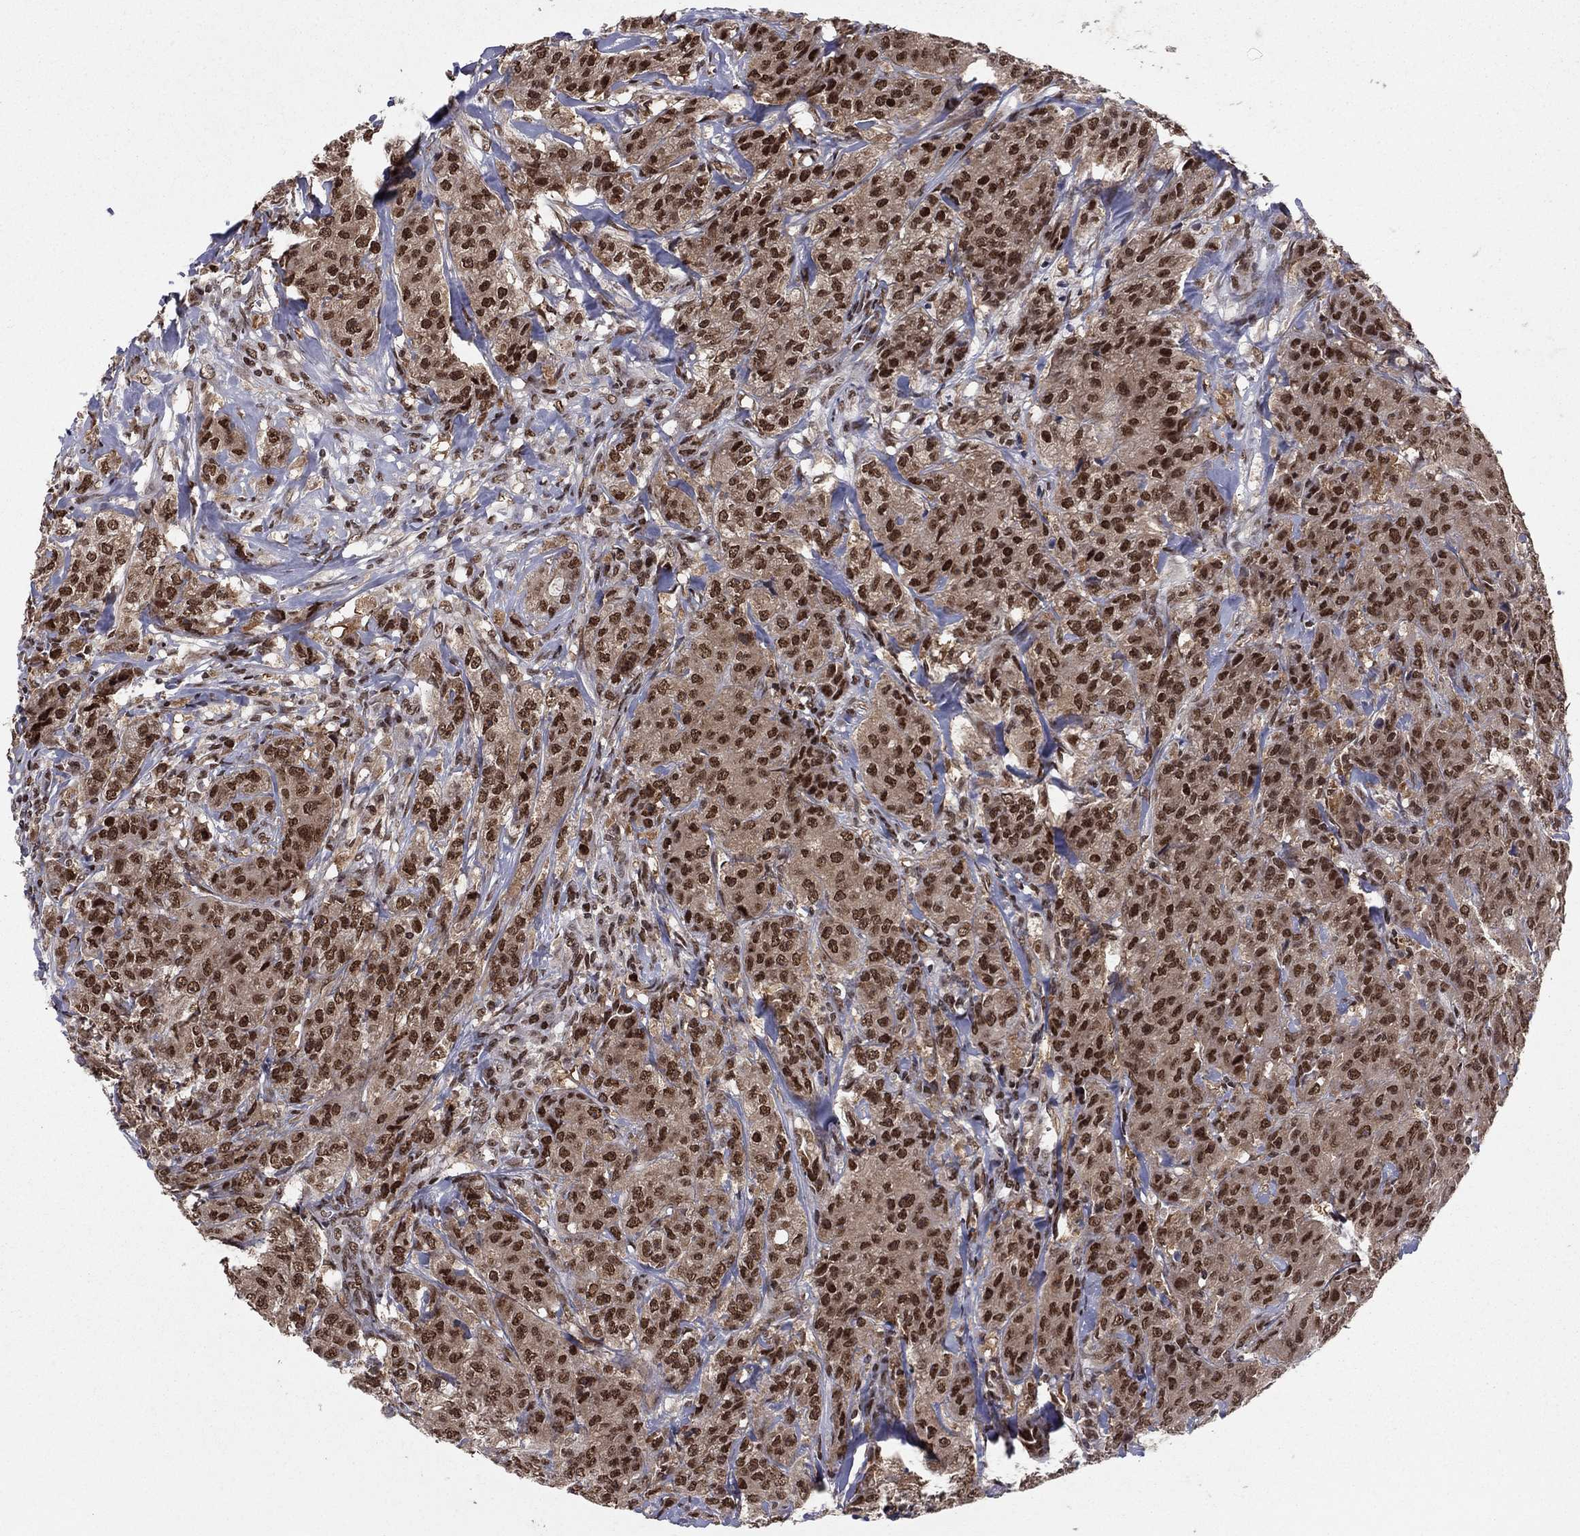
{"staining": {"intensity": "strong", "quantity": "25%-75%", "location": "nuclear"}, "tissue": "breast cancer", "cell_type": "Tumor cells", "image_type": "cancer", "snomed": [{"axis": "morphology", "description": "Duct carcinoma"}, {"axis": "topography", "description": "Breast"}], "caption": "A high-resolution image shows immunohistochemistry (IHC) staining of breast cancer (invasive ductal carcinoma), which displays strong nuclear expression in approximately 25%-75% of tumor cells.", "gene": "USP54", "patient": {"sex": "female", "age": 43}}